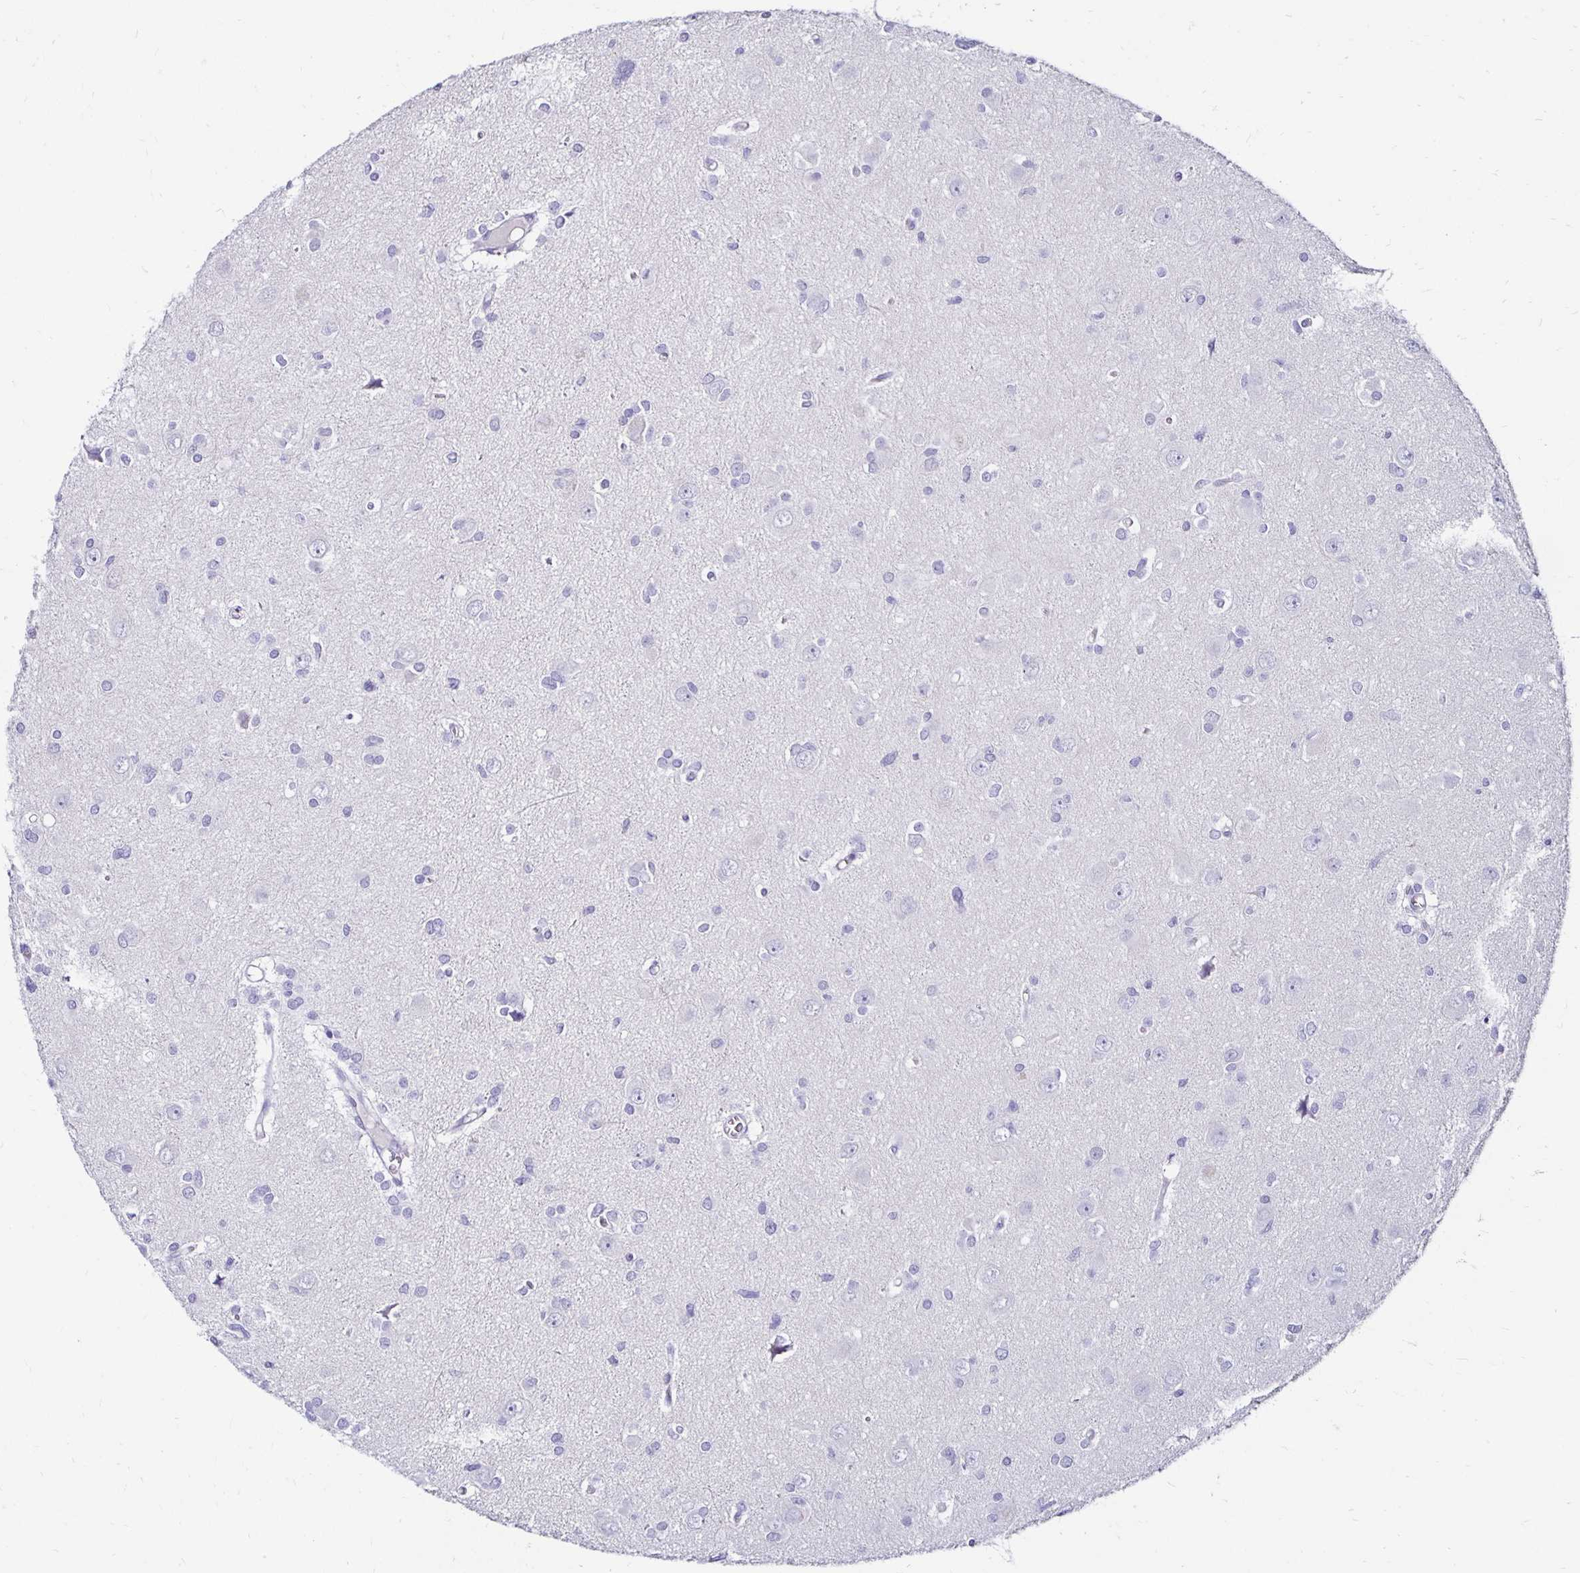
{"staining": {"intensity": "negative", "quantity": "none", "location": "none"}, "tissue": "glioma", "cell_type": "Tumor cells", "image_type": "cancer", "snomed": [{"axis": "morphology", "description": "Glioma, malignant, High grade"}, {"axis": "topography", "description": "Brain"}], "caption": "Photomicrograph shows no significant protein positivity in tumor cells of glioma.", "gene": "KCNT1", "patient": {"sex": "male", "age": 23}}